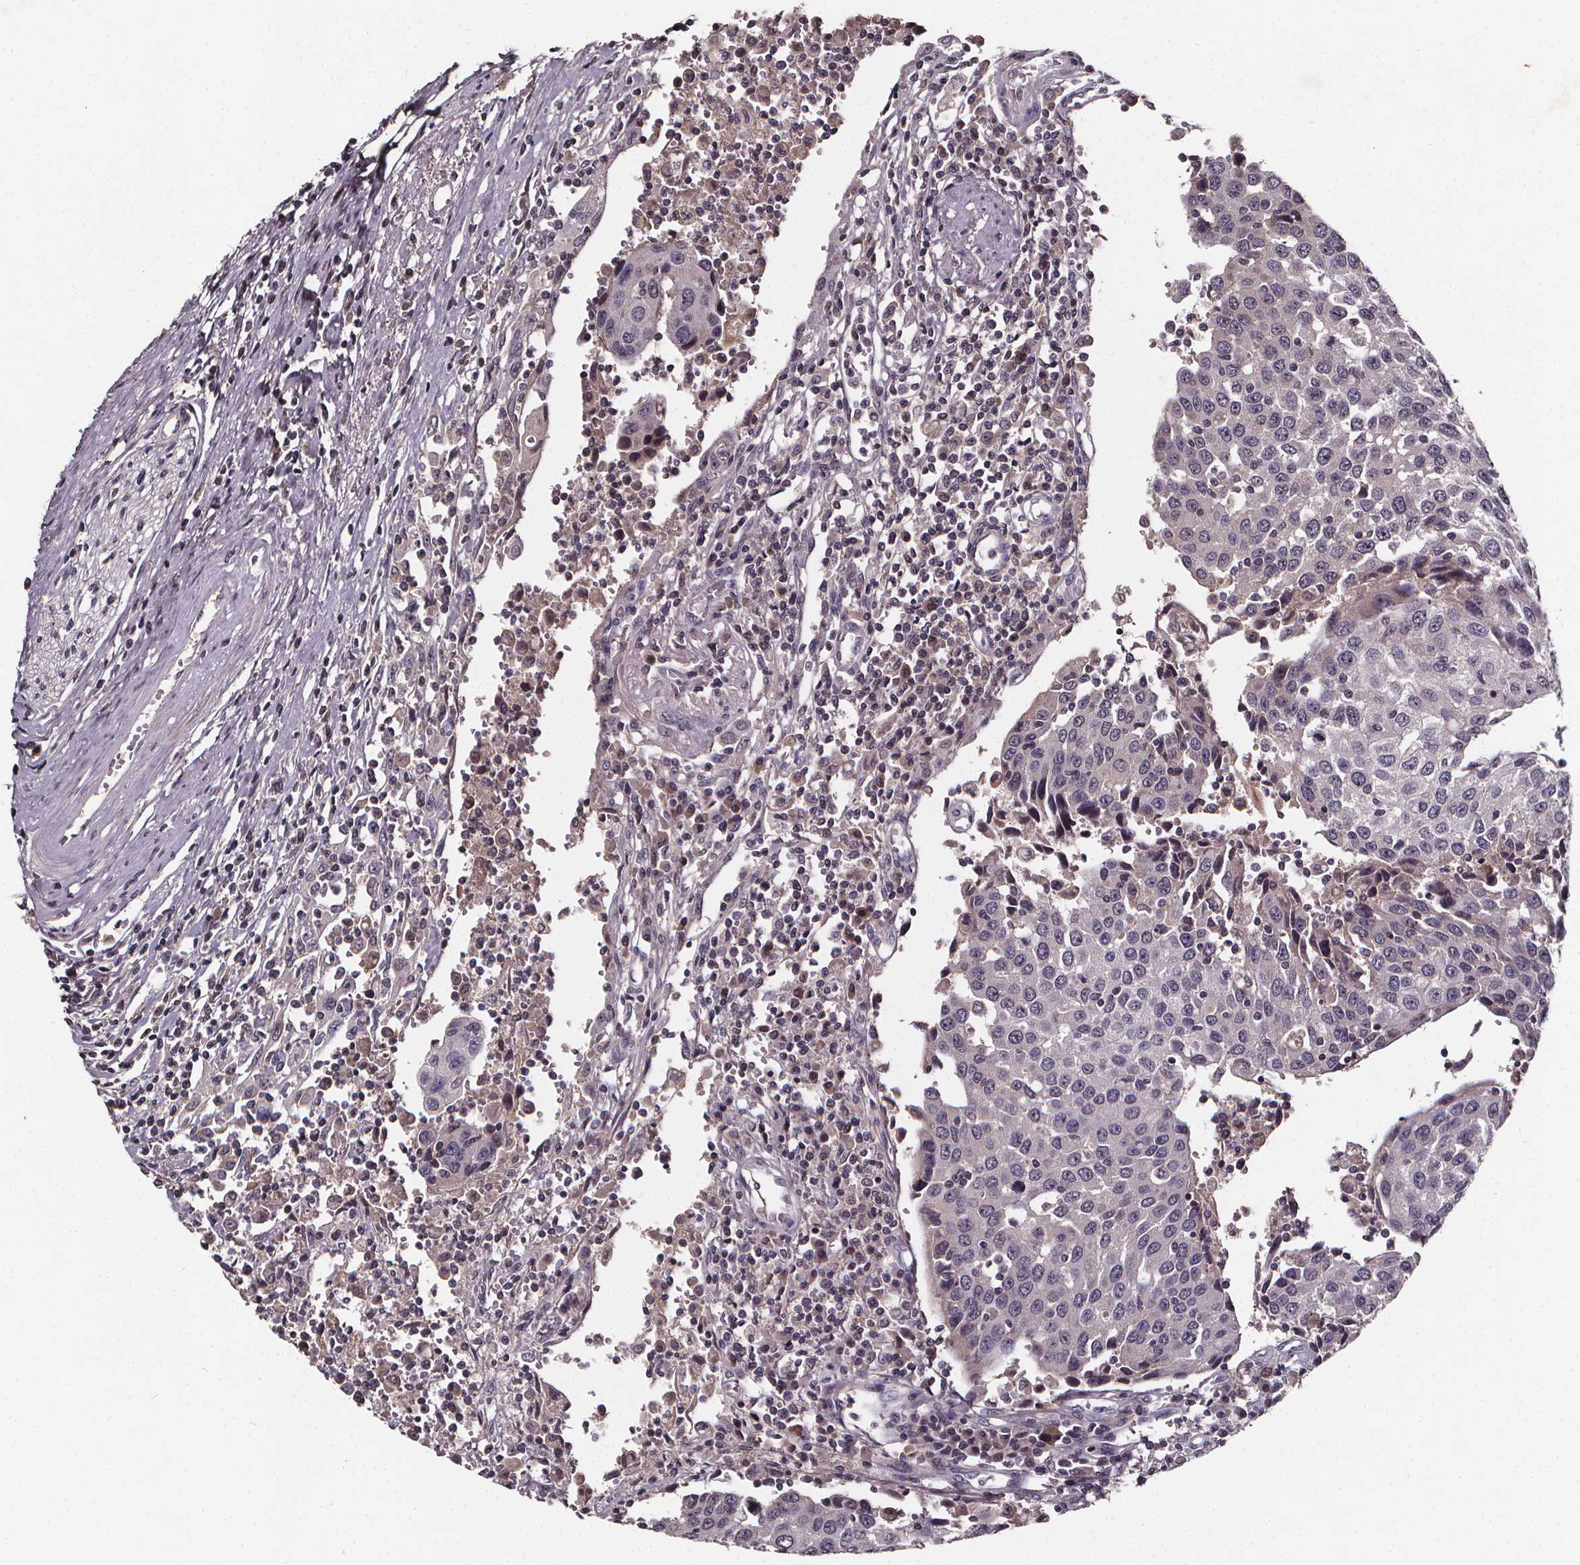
{"staining": {"intensity": "negative", "quantity": "none", "location": "none"}, "tissue": "urothelial cancer", "cell_type": "Tumor cells", "image_type": "cancer", "snomed": [{"axis": "morphology", "description": "Urothelial carcinoma, High grade"}, {"axis": "topography", "description": "Urinary bladder"}], "caption": "The immunohistochemistry (IHC) image has no significant staining in tumor cells of urothelial carcinoma (high-grade) tissue.", "gene": "SPAG8", "patient": {"sex": "female", "age": 85}}